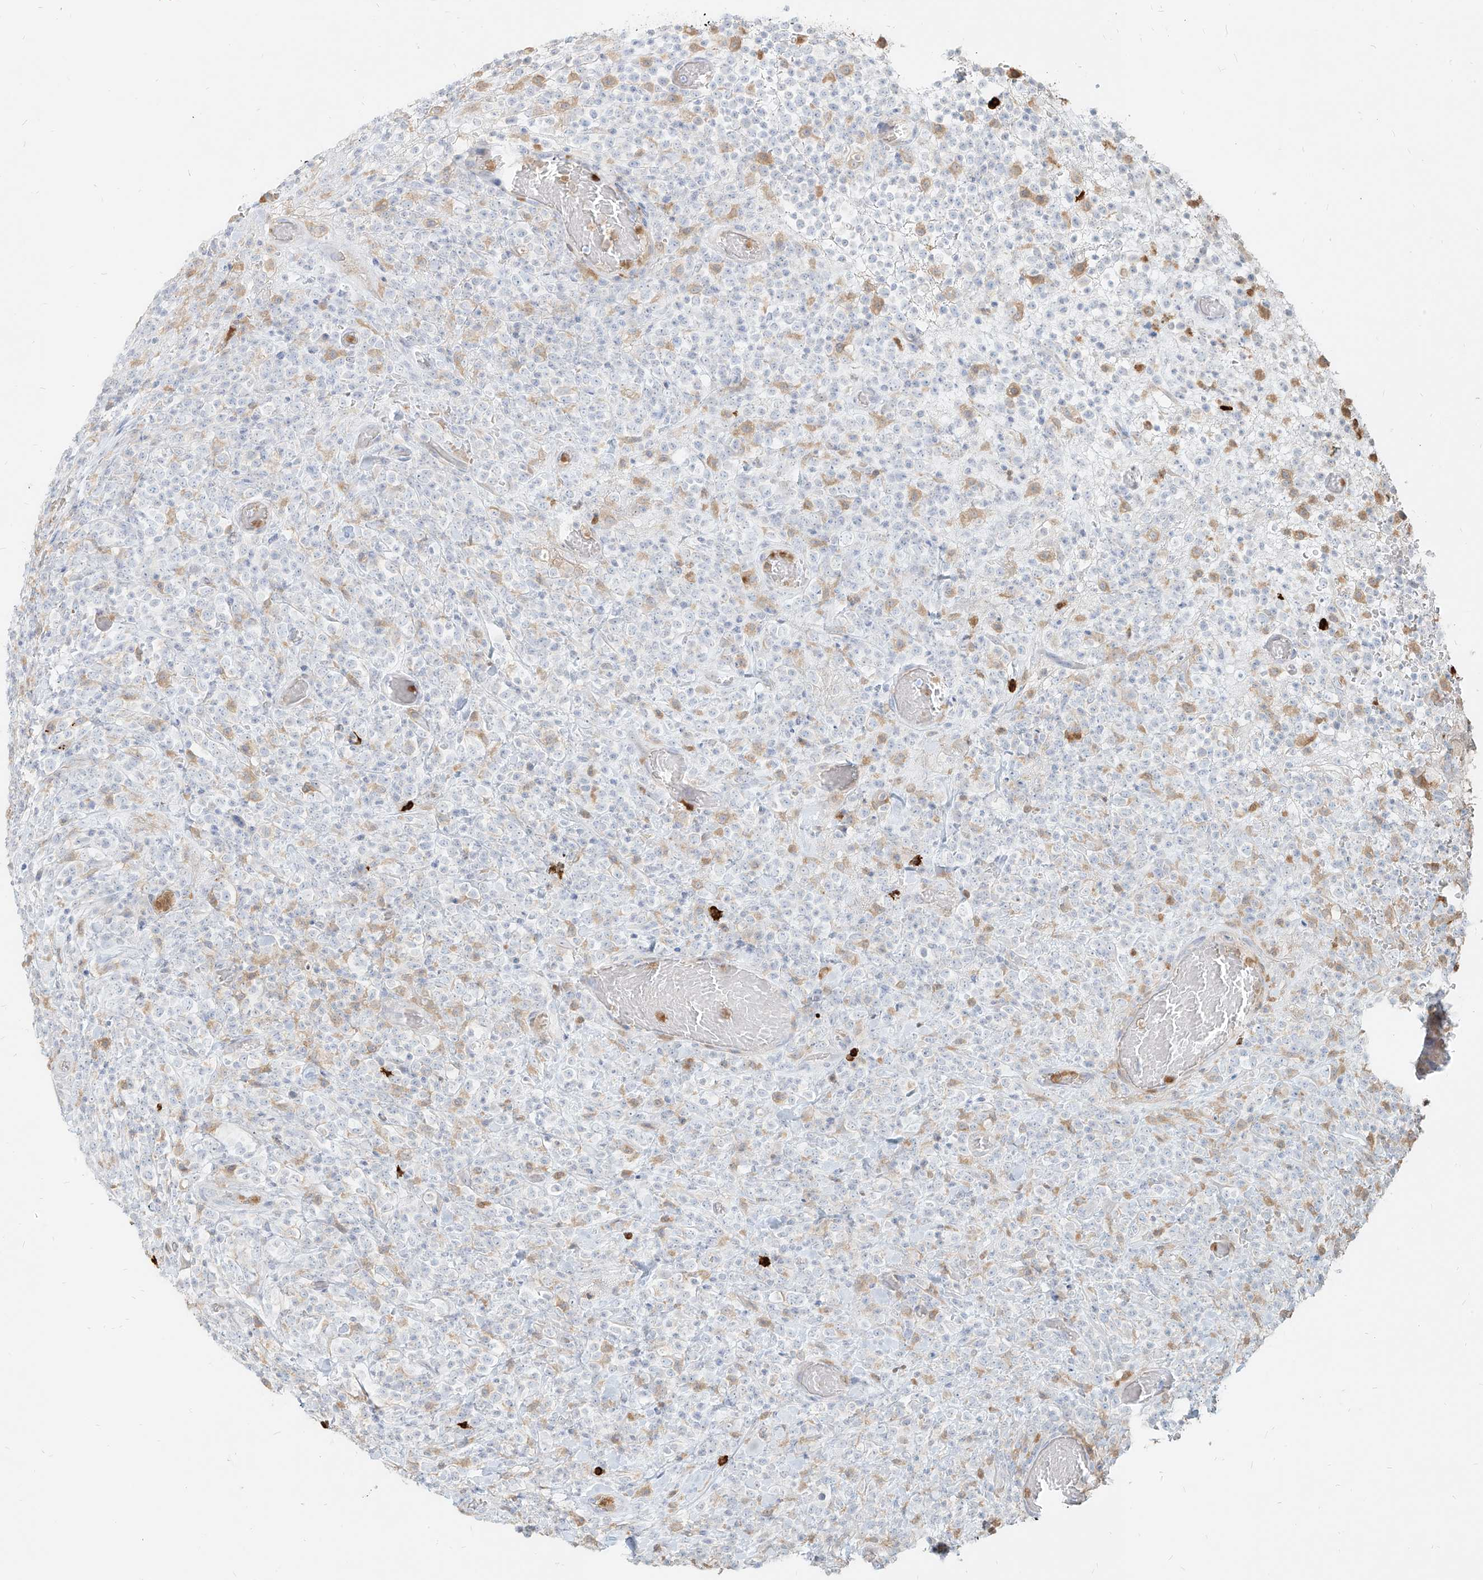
{"staining": {"intensity": "negative", "quantity": "none", "location": "none"}, "tissue": "lymphoma", "cell_type": "Tumor cells", "image_type": "cancer", "snomed": [{"axis": "morphology", "description": "Malignant lymphoma, non-Hodgkin's type, High grade"}, {"axis": "topography", "description": "Colon"}], "caption": "IHC of human lymphoma displays no expression in tumor cells.", "gene": "PGD", "patient": {"sex": "female", "age": 53}}